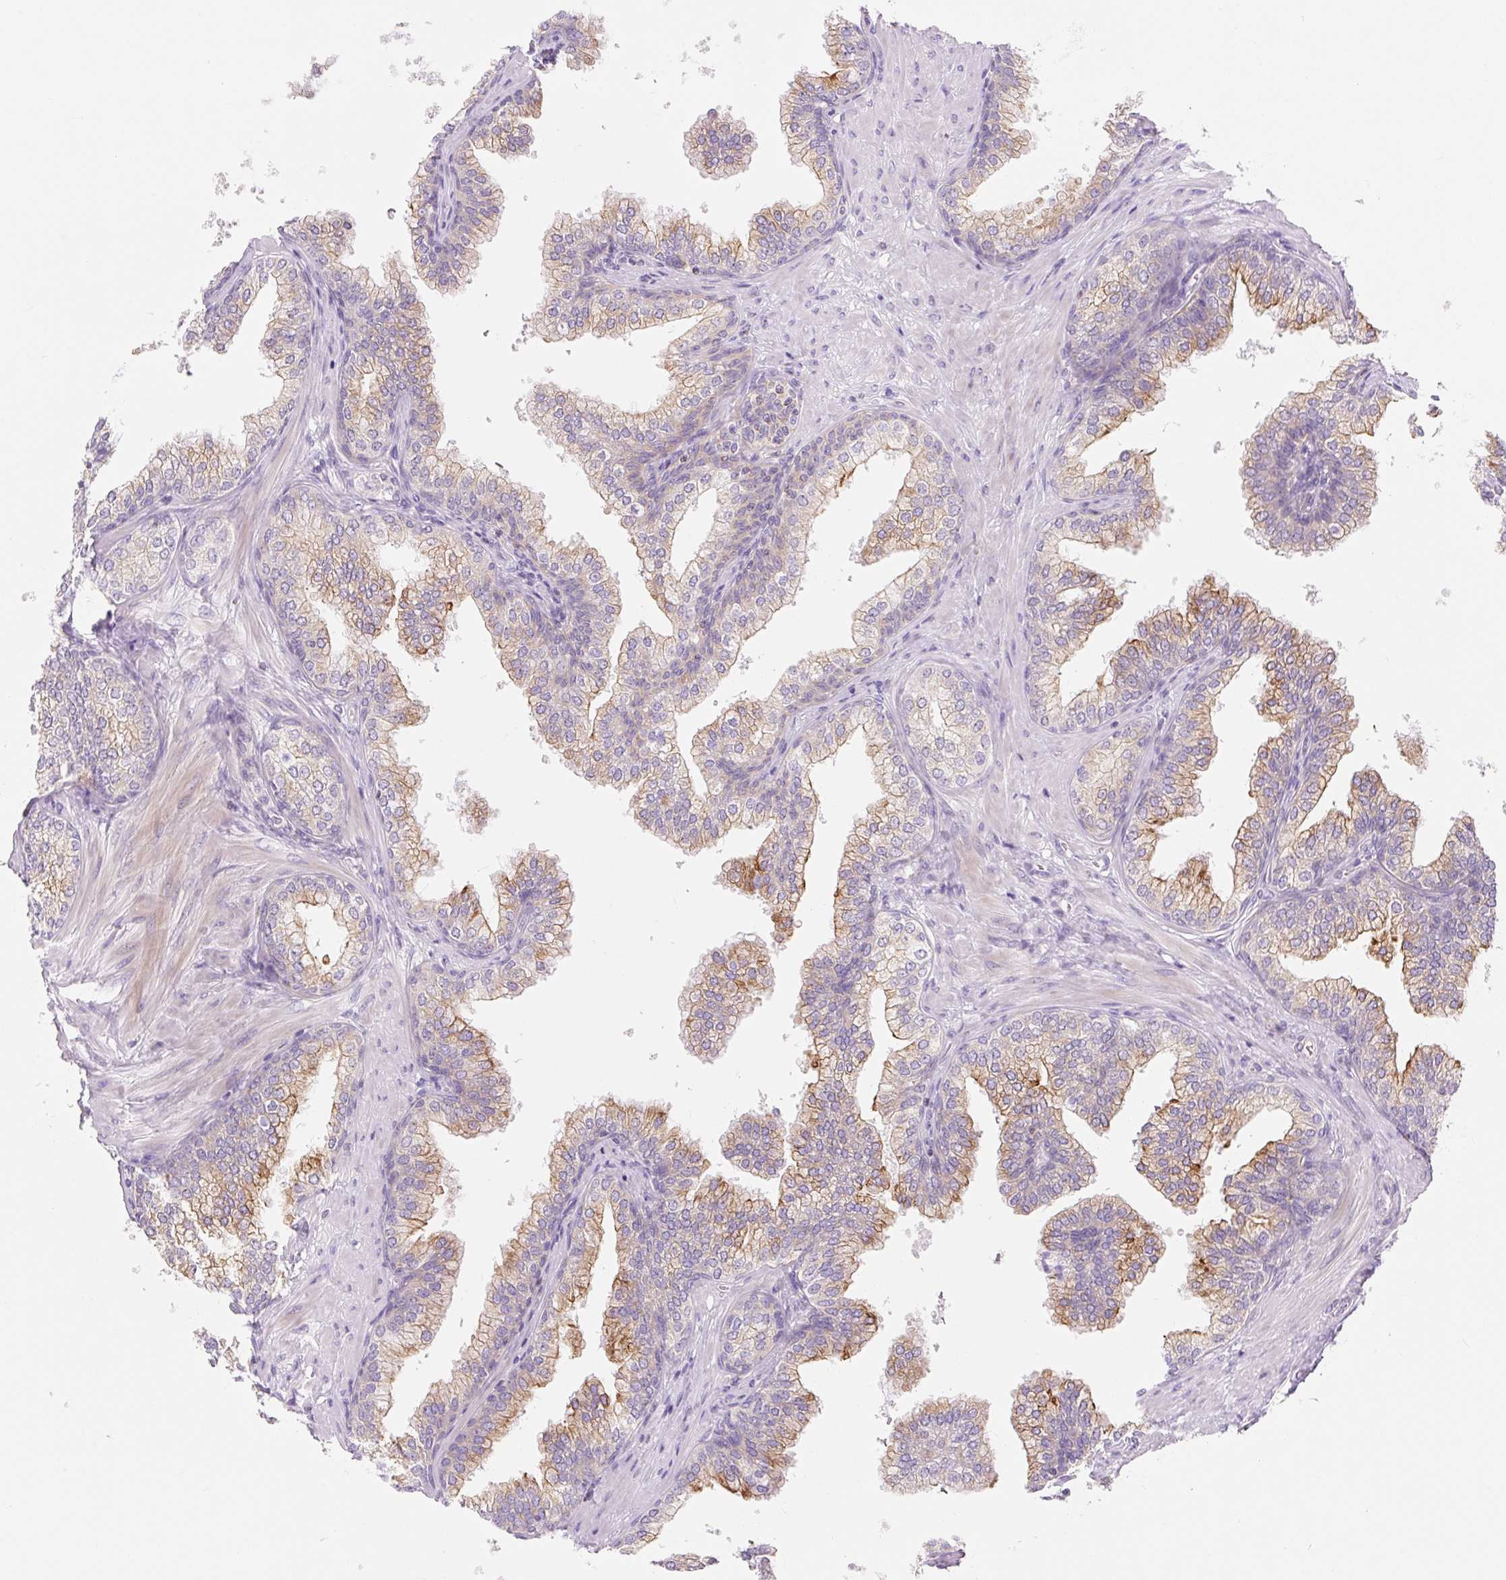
{"staining": {"intensity": "moderate", "quantity": "25%-75%", "location": "cytoplasmic/membranous"}, "tissue": "prostate", "cell_type": "Glandular cells", "image_type": "normal", "snomed": [{"axis": "morphology", "description": "Normal tissue, NOS"}, {"axis": "topography", "description": "Prostate"}], "caption": "Normal prostate was stained to show a protein in brown. There is medium levels of moderate cytoplasmic/membranous staining in approximately 25%-75% of glandular cells. The protein is shown in brown color, while the nuclei are stained blue.", "gene": "FOCAD", "patient": {"sex": "male", "age": 60}}